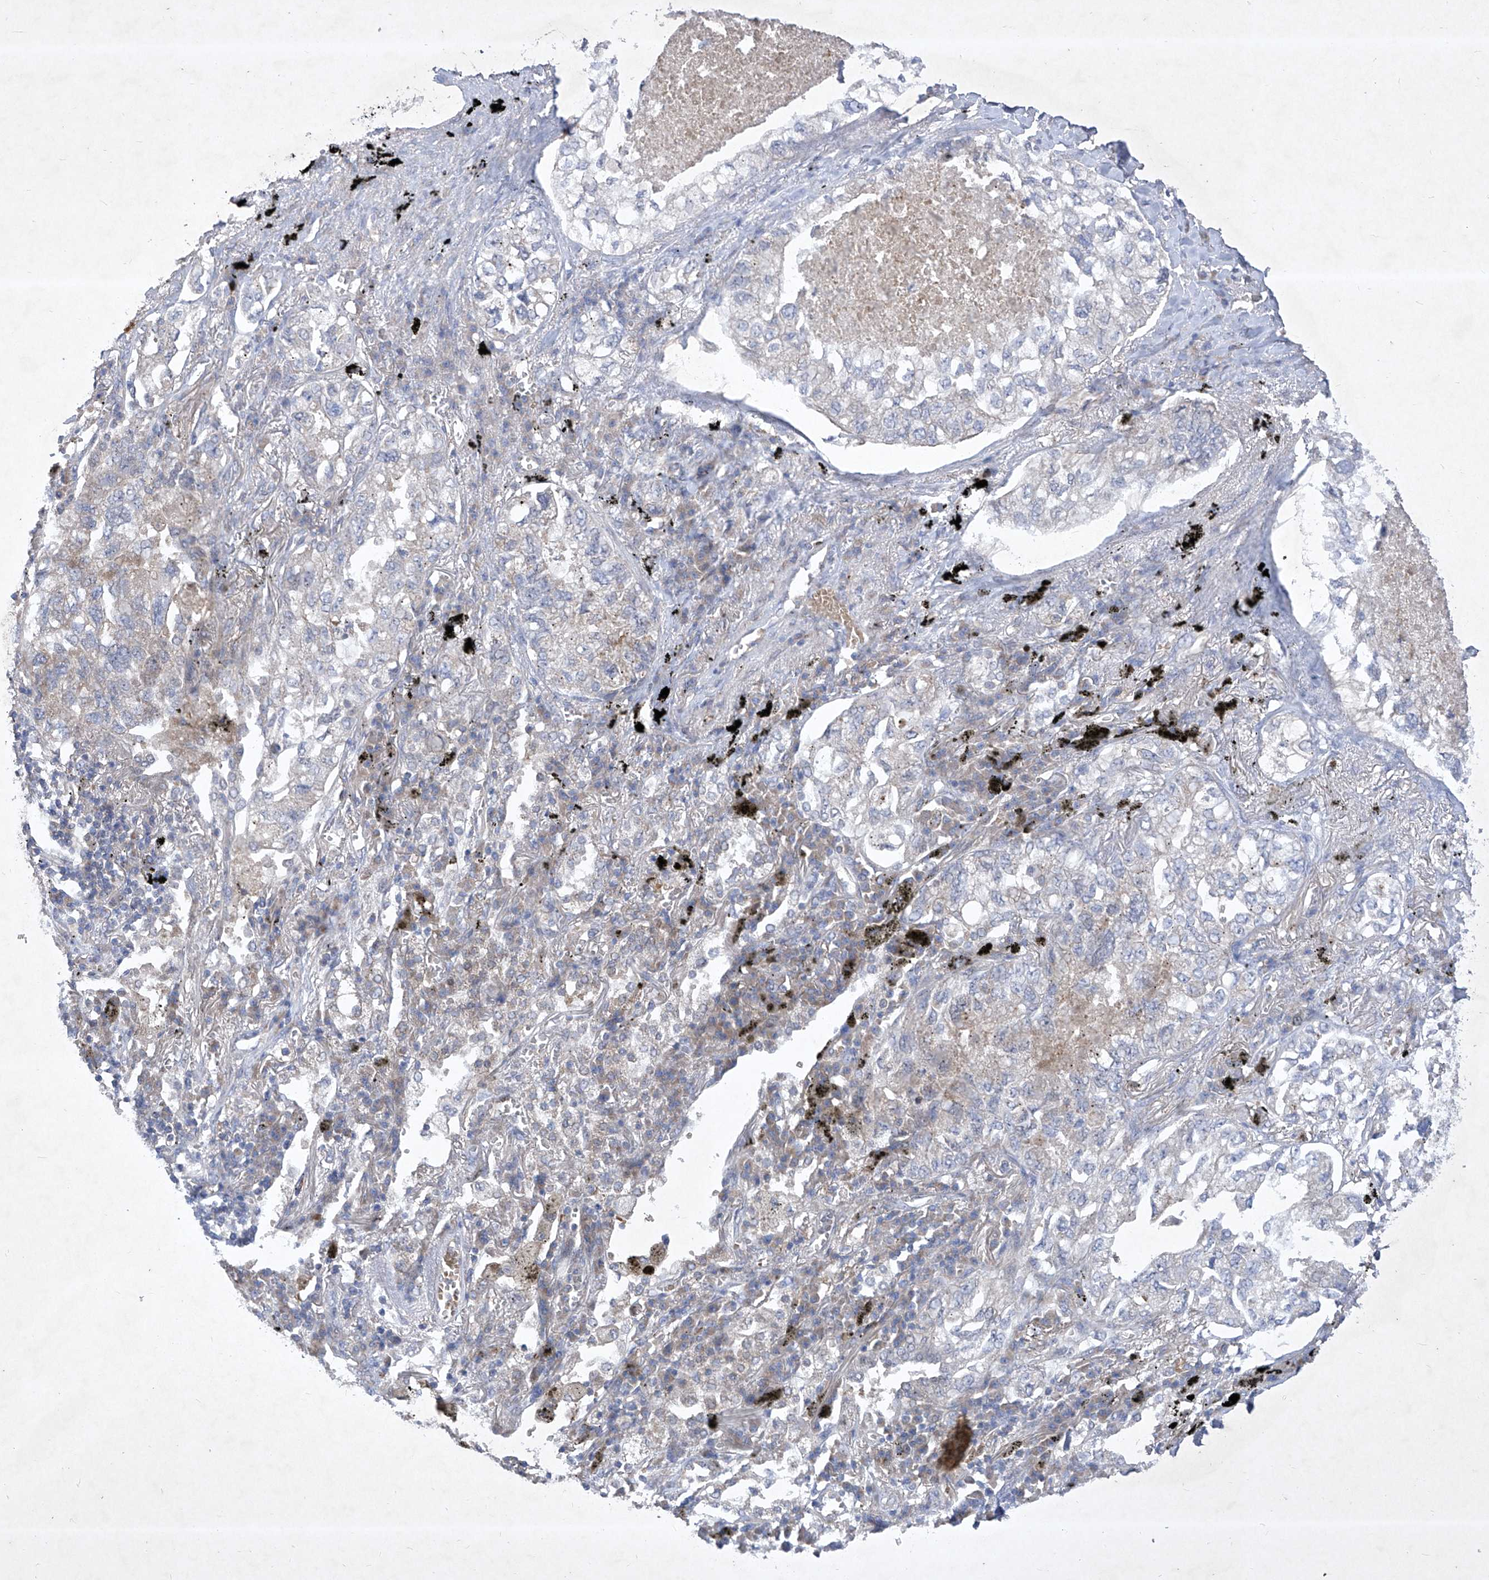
{"staining": {"intensity": "negative", "quantity": "none", "location": "none"}, "tissue": "lung cancer", "cell_type": "Tumor cells", "image_type": "cancer", "snomed": [{"axis": "morphology", "description": "Adenocarcinoma, NOS"}, {"axis": "topography", "description": "Lung"}], "caption": "Tumor cells show no significant protein staining in lung cancer (adenocarcinoma).", "gene": "COQ3", "patient": {"sex": "male", "age": 65}}